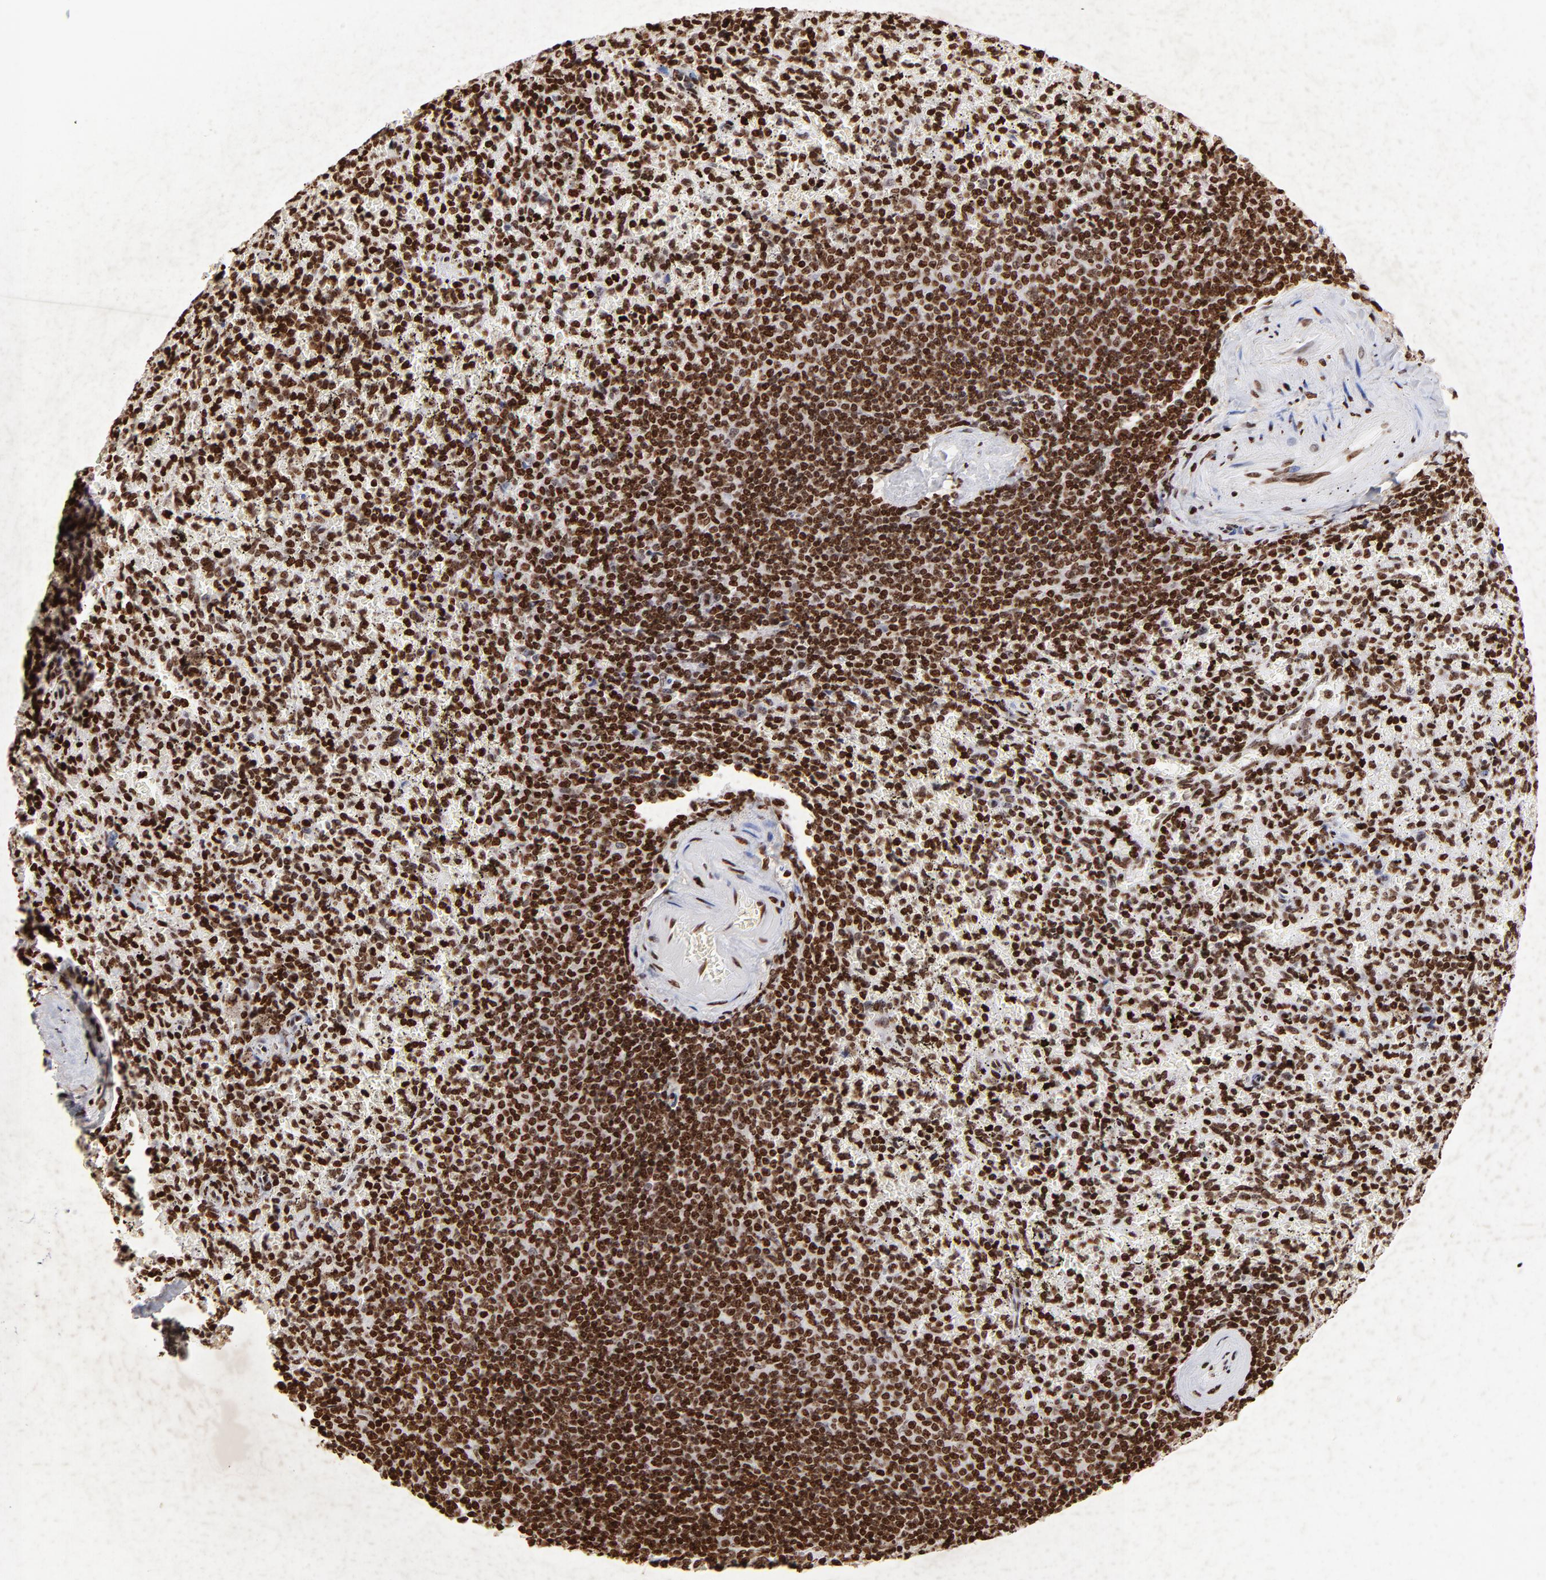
{"staining": {"intensity": "strong", "quantity": ">75%", "location": "nuclear"}, "tissue": "spleen", "cell_type": "Cells in red pulp", "image_type": "normal", "snomed": [{"axis": "morphology", "description": "Normal tissue, NOS"}, {"axis": "topography", "description": "Spleen"}], "caption": "Protein expression analysis of normal spleen shows strong nuclear expression in approximately >75% of cells in red pulp. The protein of interest is shown in brown color, while the nuclei are stained blue.", "gene": "FBH1", "patient": {"sex": "female", "age": 43}}